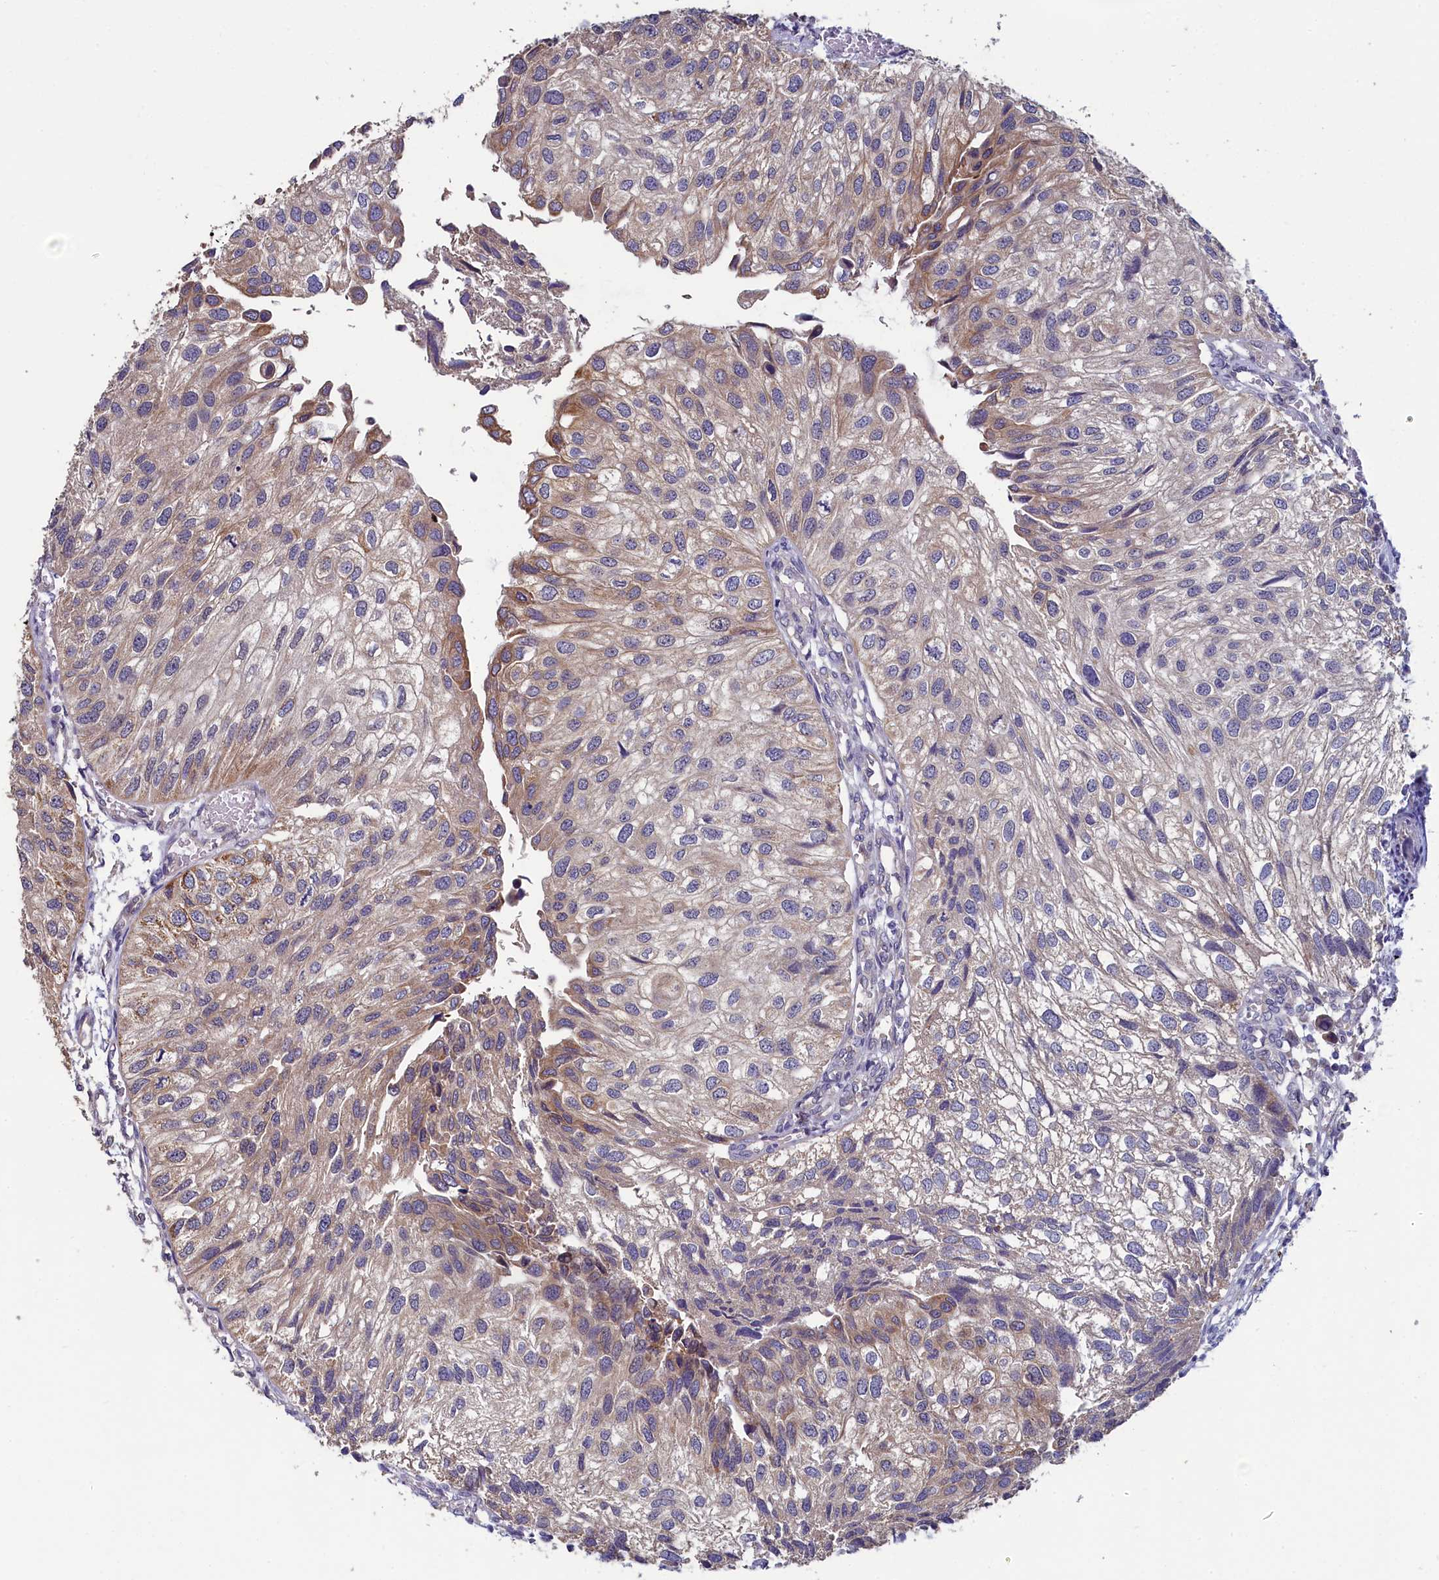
{"staining": {"intensity": "moderate", "quantity": "<25%", "location": "cytoplasmic/membranous"}, "tissue": "urothelial cancer", "cell_type": "Tumor cells", "image_type": "cancer", "snomed": [{"axis": "morphology", "description": "Urothelial carcinoma, Low grade"}, {"axis": "topography", "description": "Urinary bladder"}], "caption": "Urothelial cancer tissue demonstrates moderate cytoplasmic/membranous positivity in approximately <25% of tumor cells", "gene": "SPATA2L", "patient": {"sex": "female", "age": 89}}